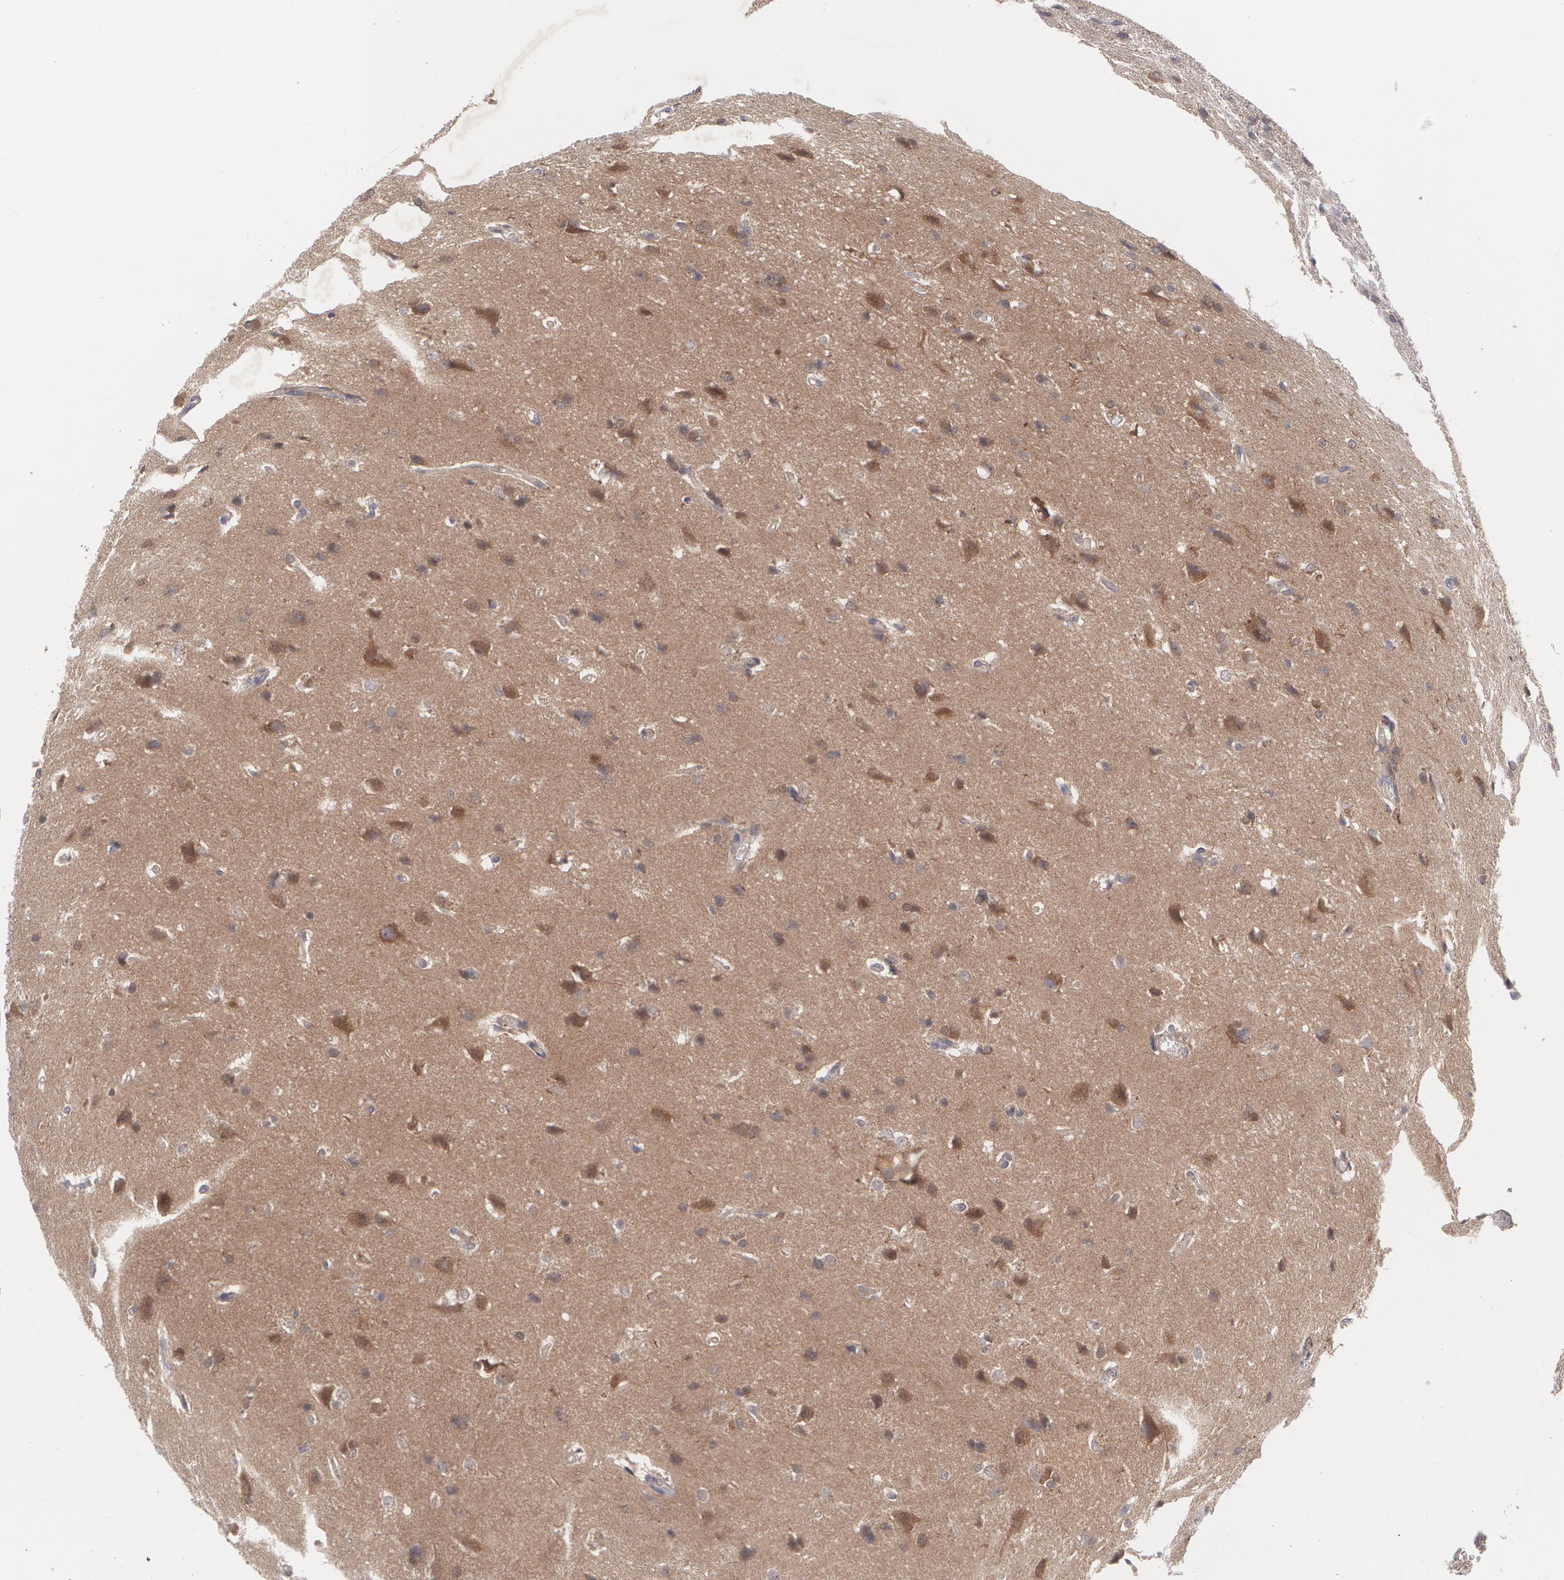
{"staining": {"intensity": "moderate", "quantity": "25%-75%", "location": "cytoplasmic/membranous"}, "tissue": "glioma", "cell_type": "Tumor cells", "image_type": "cancer", "snomed": [{"axis": "morphology", "description": "Glioma, malignant, High grade"}, {"axis": "topography", "description": "Brain"}], "caption": "Tumor cells exhibit moderate cytoplasmic/membranous positivity in approximately 25%-75% of cells in glioma. The staining was performed using DAB to visualize the protein expression in brown, while the nuclei were stained in blue with hematoxylin (Magnification: 20x).", "gene": "HTT", "patient": {"sex": "male", "age": 68}}